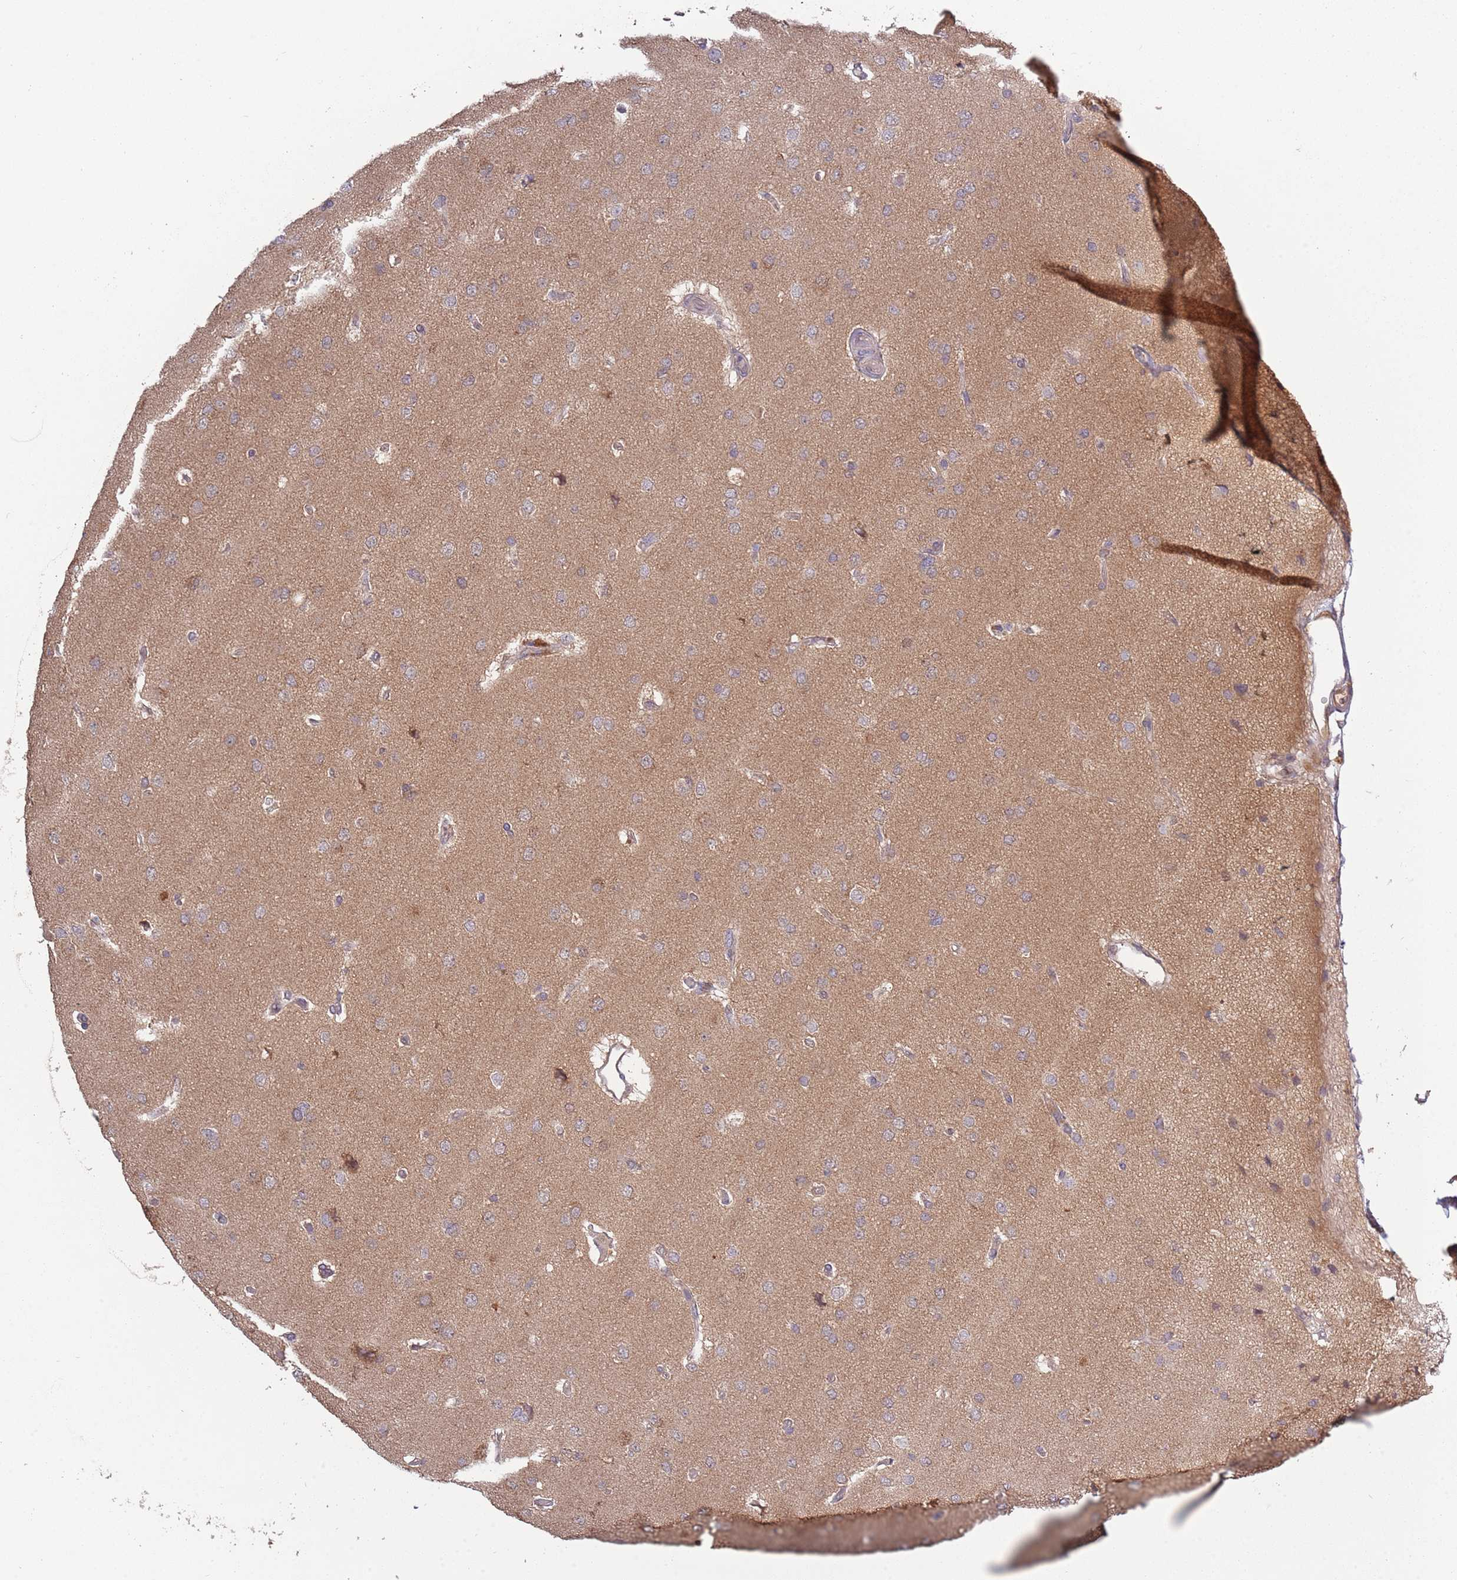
{"staining": {"intensity": "weak", "quantity": ">75%", "location": "cytoplasmic/membranous"}, "tissue": "glioma", "cell_type": "Tumor cells", "image_type": "cancer", "snomed": [{"axis": "morphology", "description": "Glioma, malignant, High grade"}, {"axis": "topography", "description": "Brain"}], "caption": "Malignant glioma (high-grade) was stained to show a protein in brown. There is low levels of weak cytoplasmic/membranous expression in about >75% of tumor cells.", "gene": "USP32", "patient": {"sex": "male", "age": 77}}